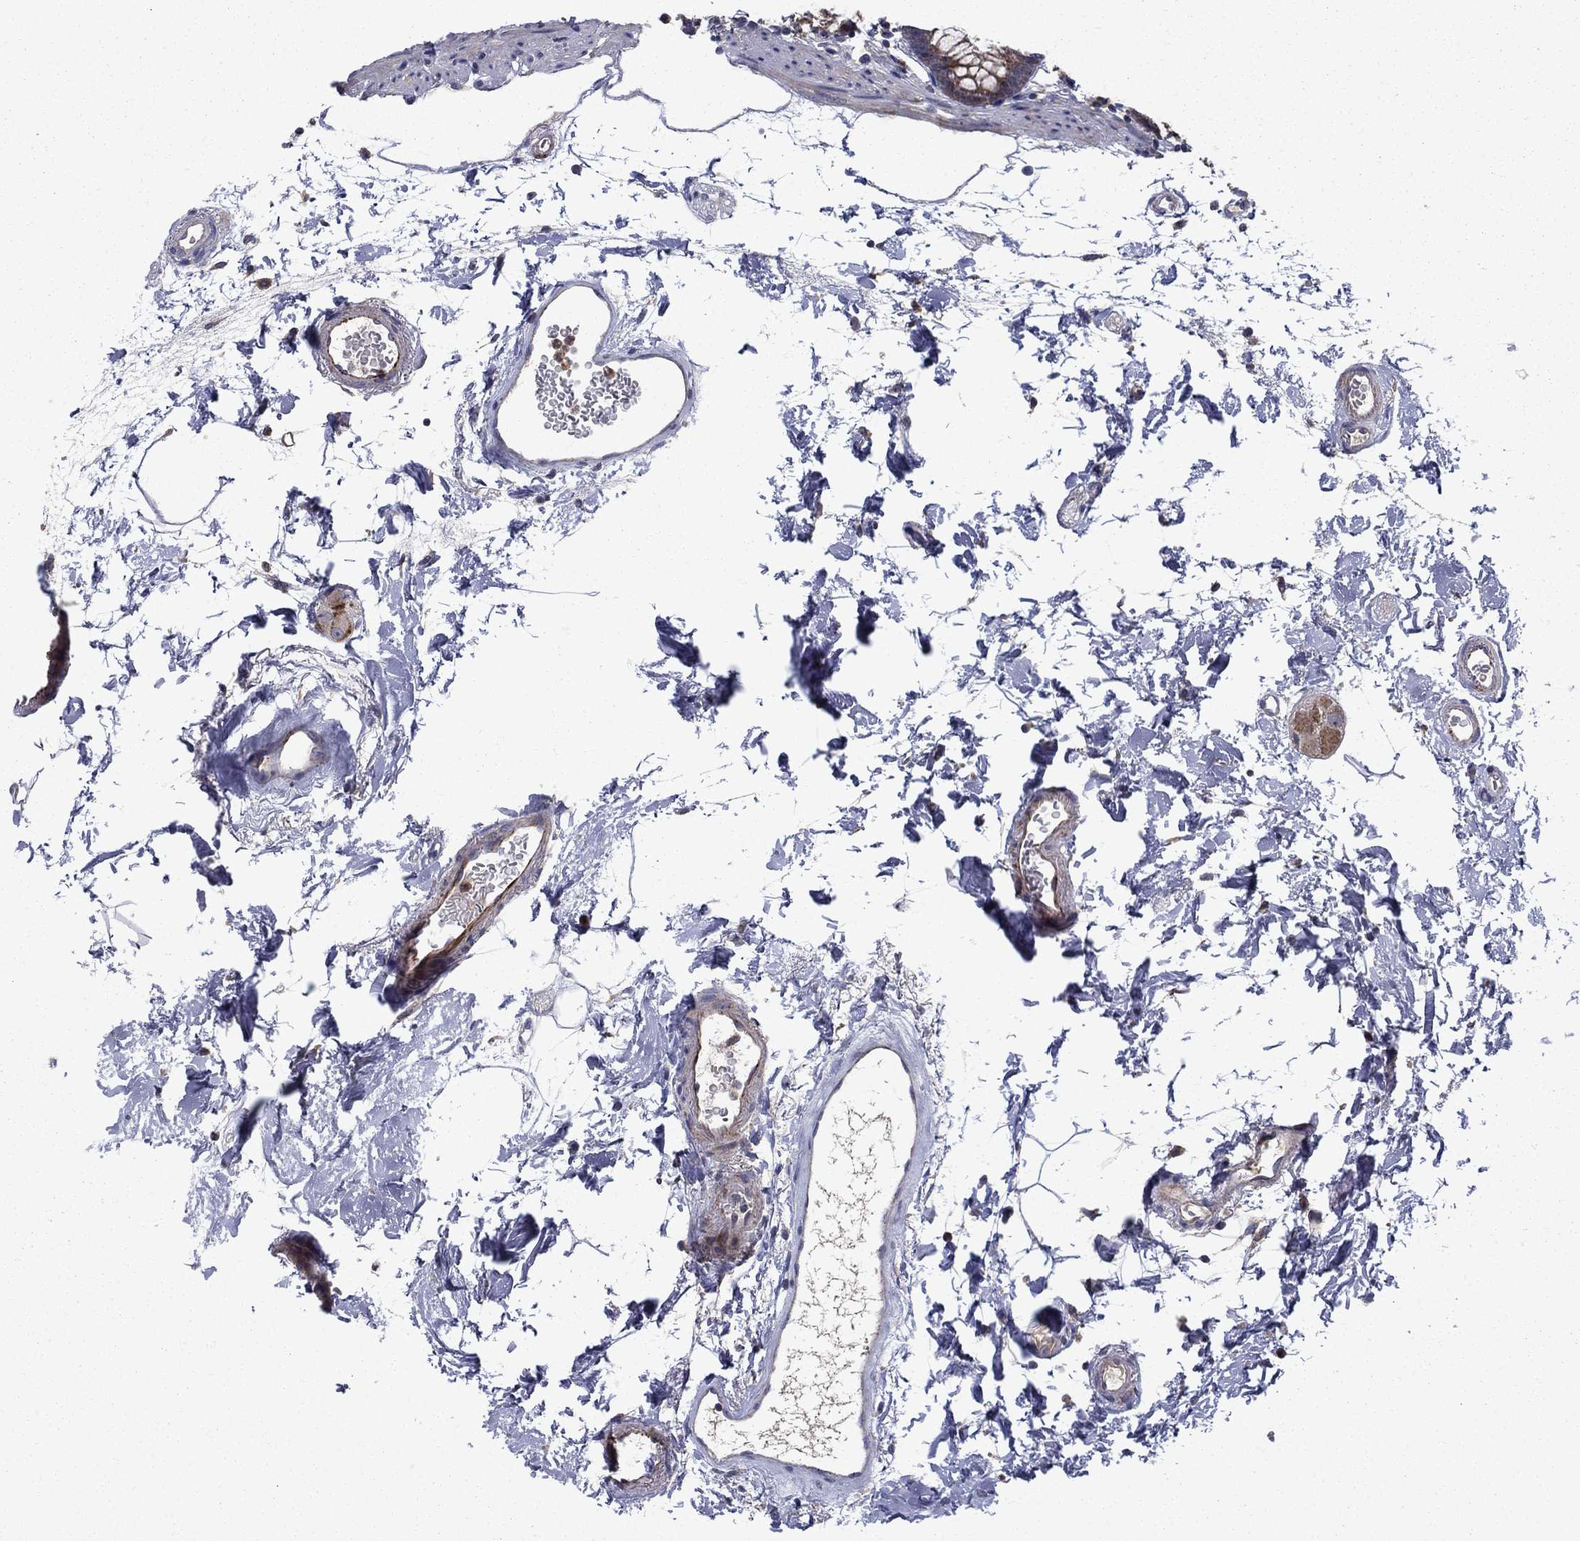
{"staining": {"intensity": "moderate", "quantity": "25%-75%", "location": "cytoplasmic/membranous"}, "tissue": "colon", "cell_type": "Endothelial cells", "image_type": "normal", "snomed": [{"axis": "morphology", "description": "Normal tissue, NOS"}, {"axis": "topography", "description": "Colon"}], "caption": "High-magnification brightfield microscopy of unremarkable colon stained with DAB (brown) and counterstained with hematoxylin (blue). endothelial cells exhibit moderate cytoplasmic/membranous positivity is appreciated in approximately25%-75% of cells.", "gene": "DOP1B", "patient": {"sex": "female", "age": 84}}